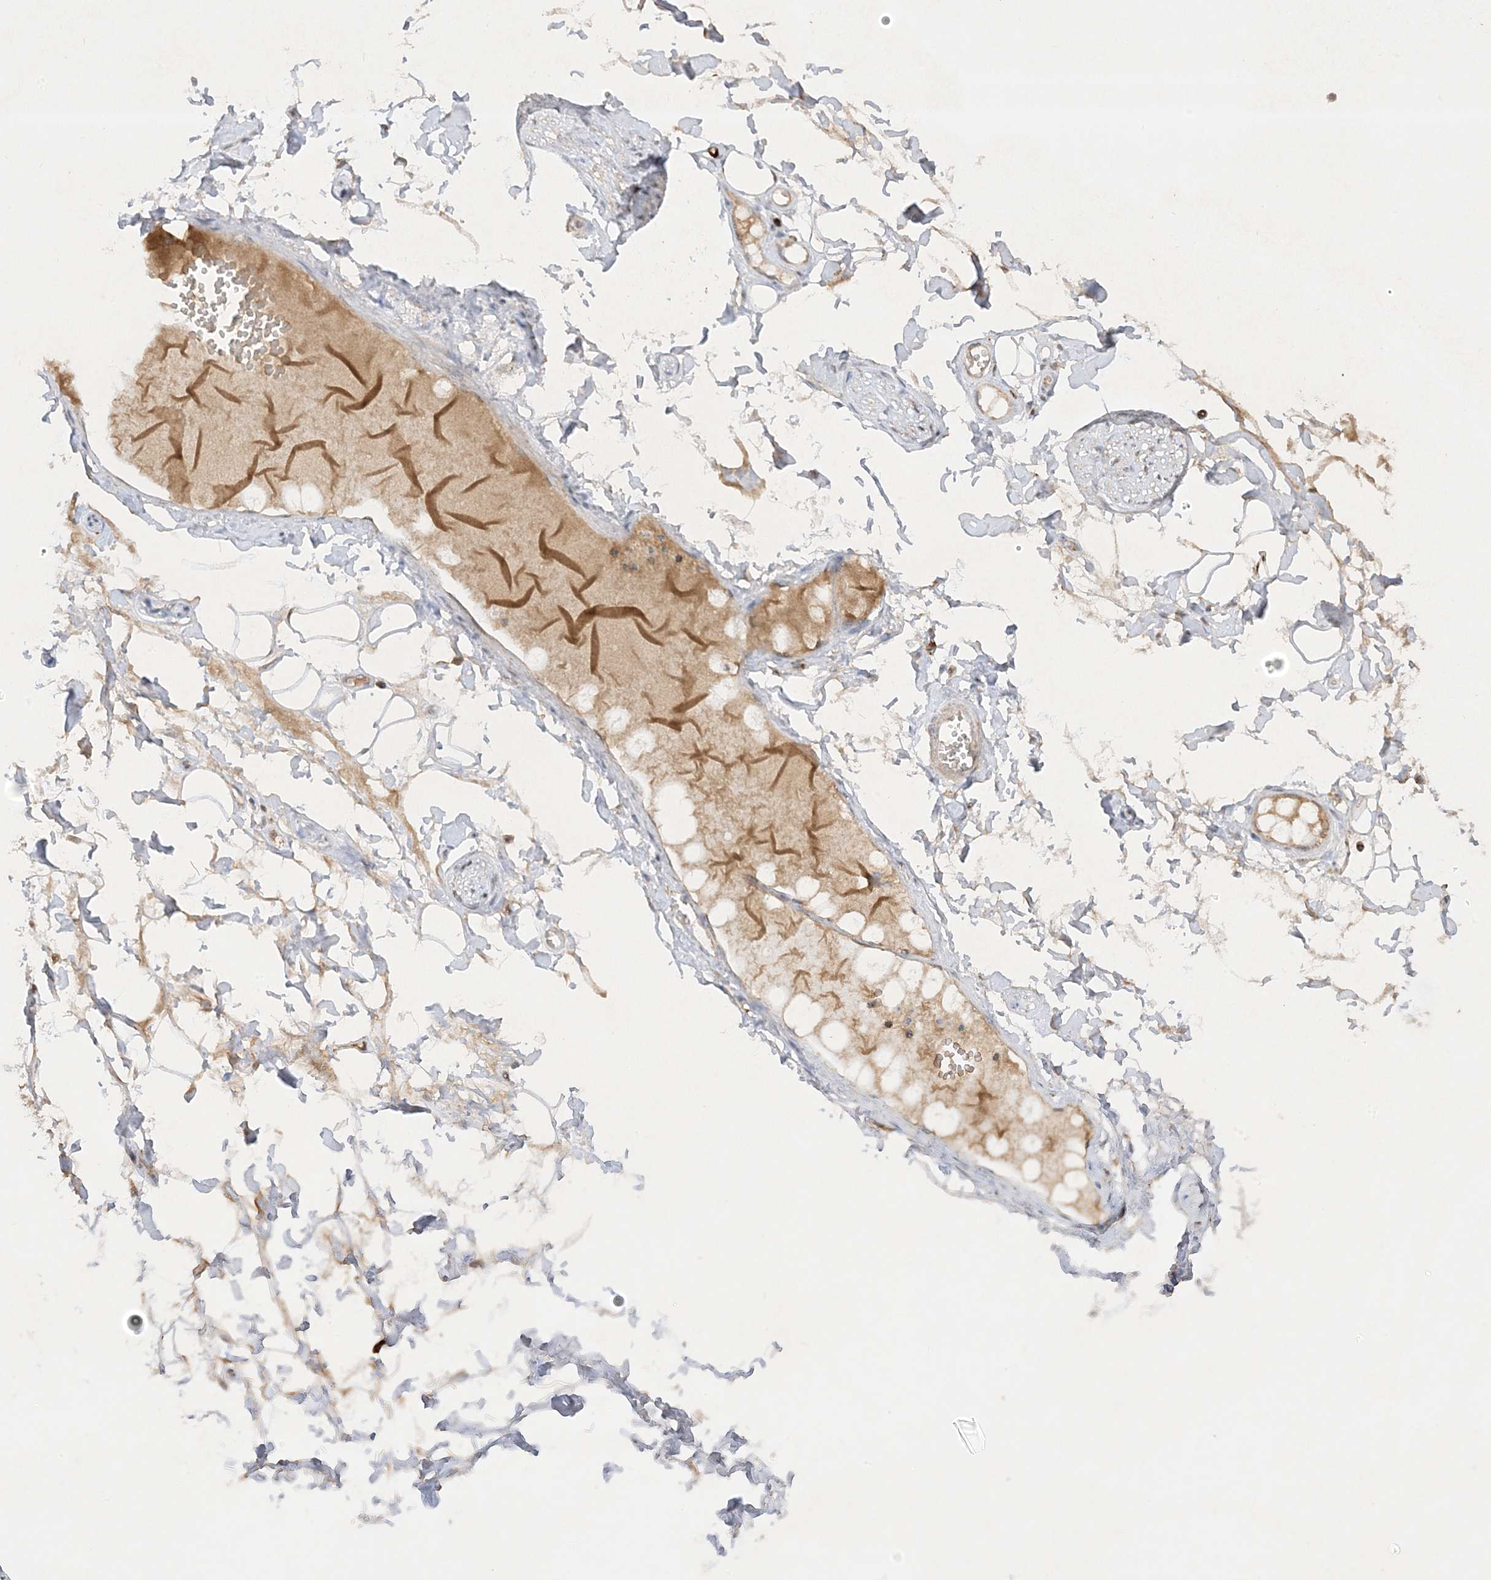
{"staining": {"intensity": "weak", "quantity": "25%-75%", "location": "cytoplasmic/membranous"}, "tissue": "adipose tissue", "cell_type": "Adipocytes", "image_type": "normal", "snomed": [{"axis": "morphology", "description": "Normal tissue, NOS"}, {"axis": "morphology", "description": "Inflammation, NOS"}, {"axis": "topography", "description": "Salivary gland"}, {"axis": "topography", "description": "Peripheral nerve tissue"}], "caption": "Brown immunohistochemical staining in normal adipose tissue displays weak cytoplasmic/membranous expression in approximately 25%-75% of adipocytes.", "gene": "NDUFAF3", "patient": {"sex": "female", "age": 75}}